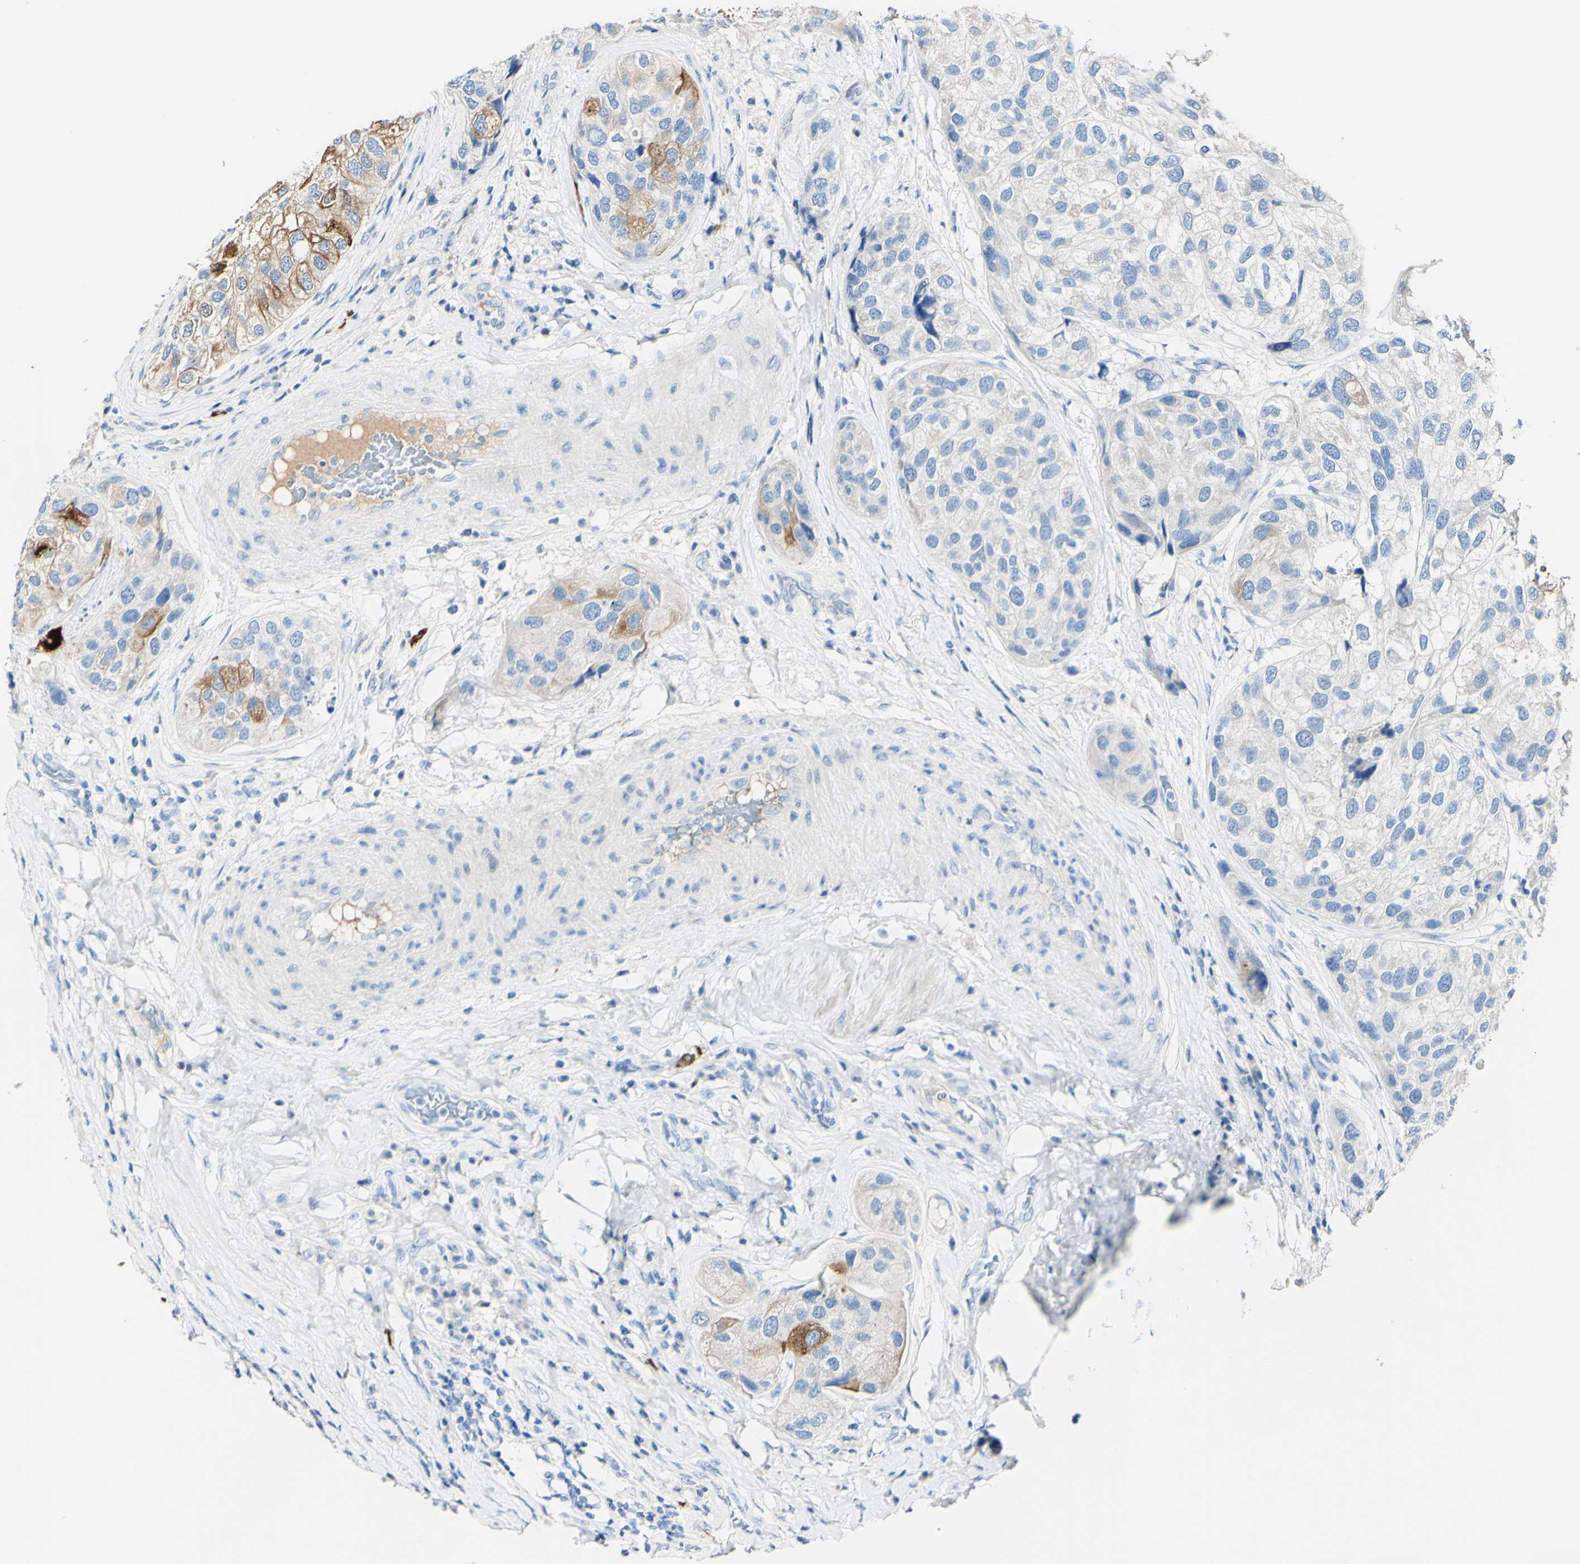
{"staining": {"intensity": "moderate", "quantity": "<25%", "location": "cytoplasmic/membranous"}, "tissue": "urothelial cancer", "cell_type": "Tumor cells", "image_type": "cancer", "snomed": [{"axis": "morphology", "description": "Urothelial carcinoma, High grade"}, {"axis": "topography", "description": "Urinary bladder"}], "caption": "Urothelial cancer stained with immunohistochemistry displays moderate cytoplasmic/membranous expression in approximately <25% of tumor cells.", "gene": "PIGR", "patient": {"sex": "female", "age": 64}}